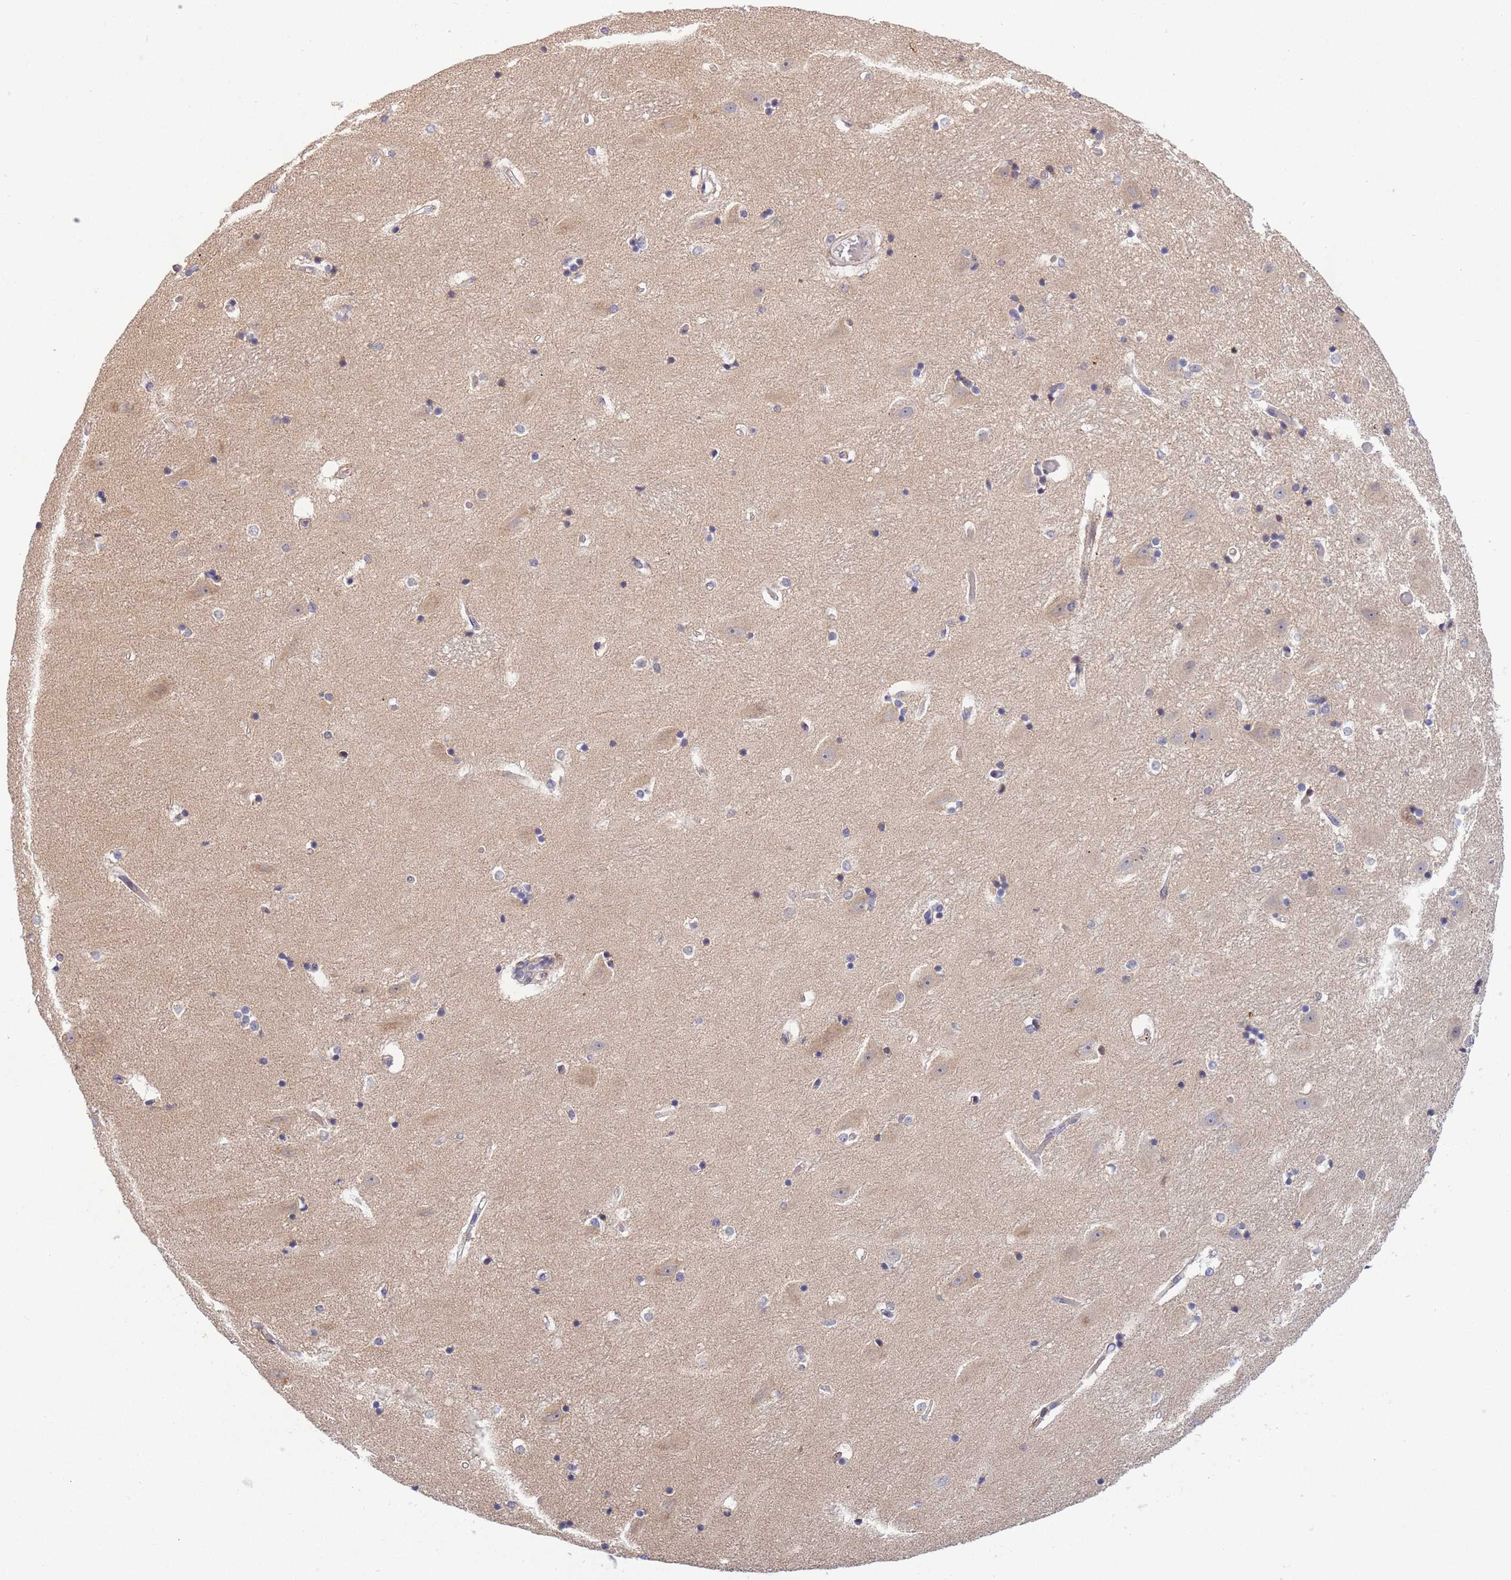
{"staining": {"intensity": "negative", "quantity": "none", "location": "none"}, "tissue": "hippocampus", "cell_type": "Glial cells", "image_type": "normal", "snomed": [{"axis": "morphology", "description": "Normal tissue, NOS"}, {"axis": "topography", "description": "Hippocampus"}], "caption": "A photomicrograph of hippocampus stained for a protein reveals no brown staining in glial cells. The staining was performed using DAB (3,3'-diaminobenzidine) to visualize the protein expression in brown, while the nuclei were stained in blue with hematoxylin (Magnification: 20x).", "gene": "TBX10", "patient": {"sex": "female", "age": 52}}